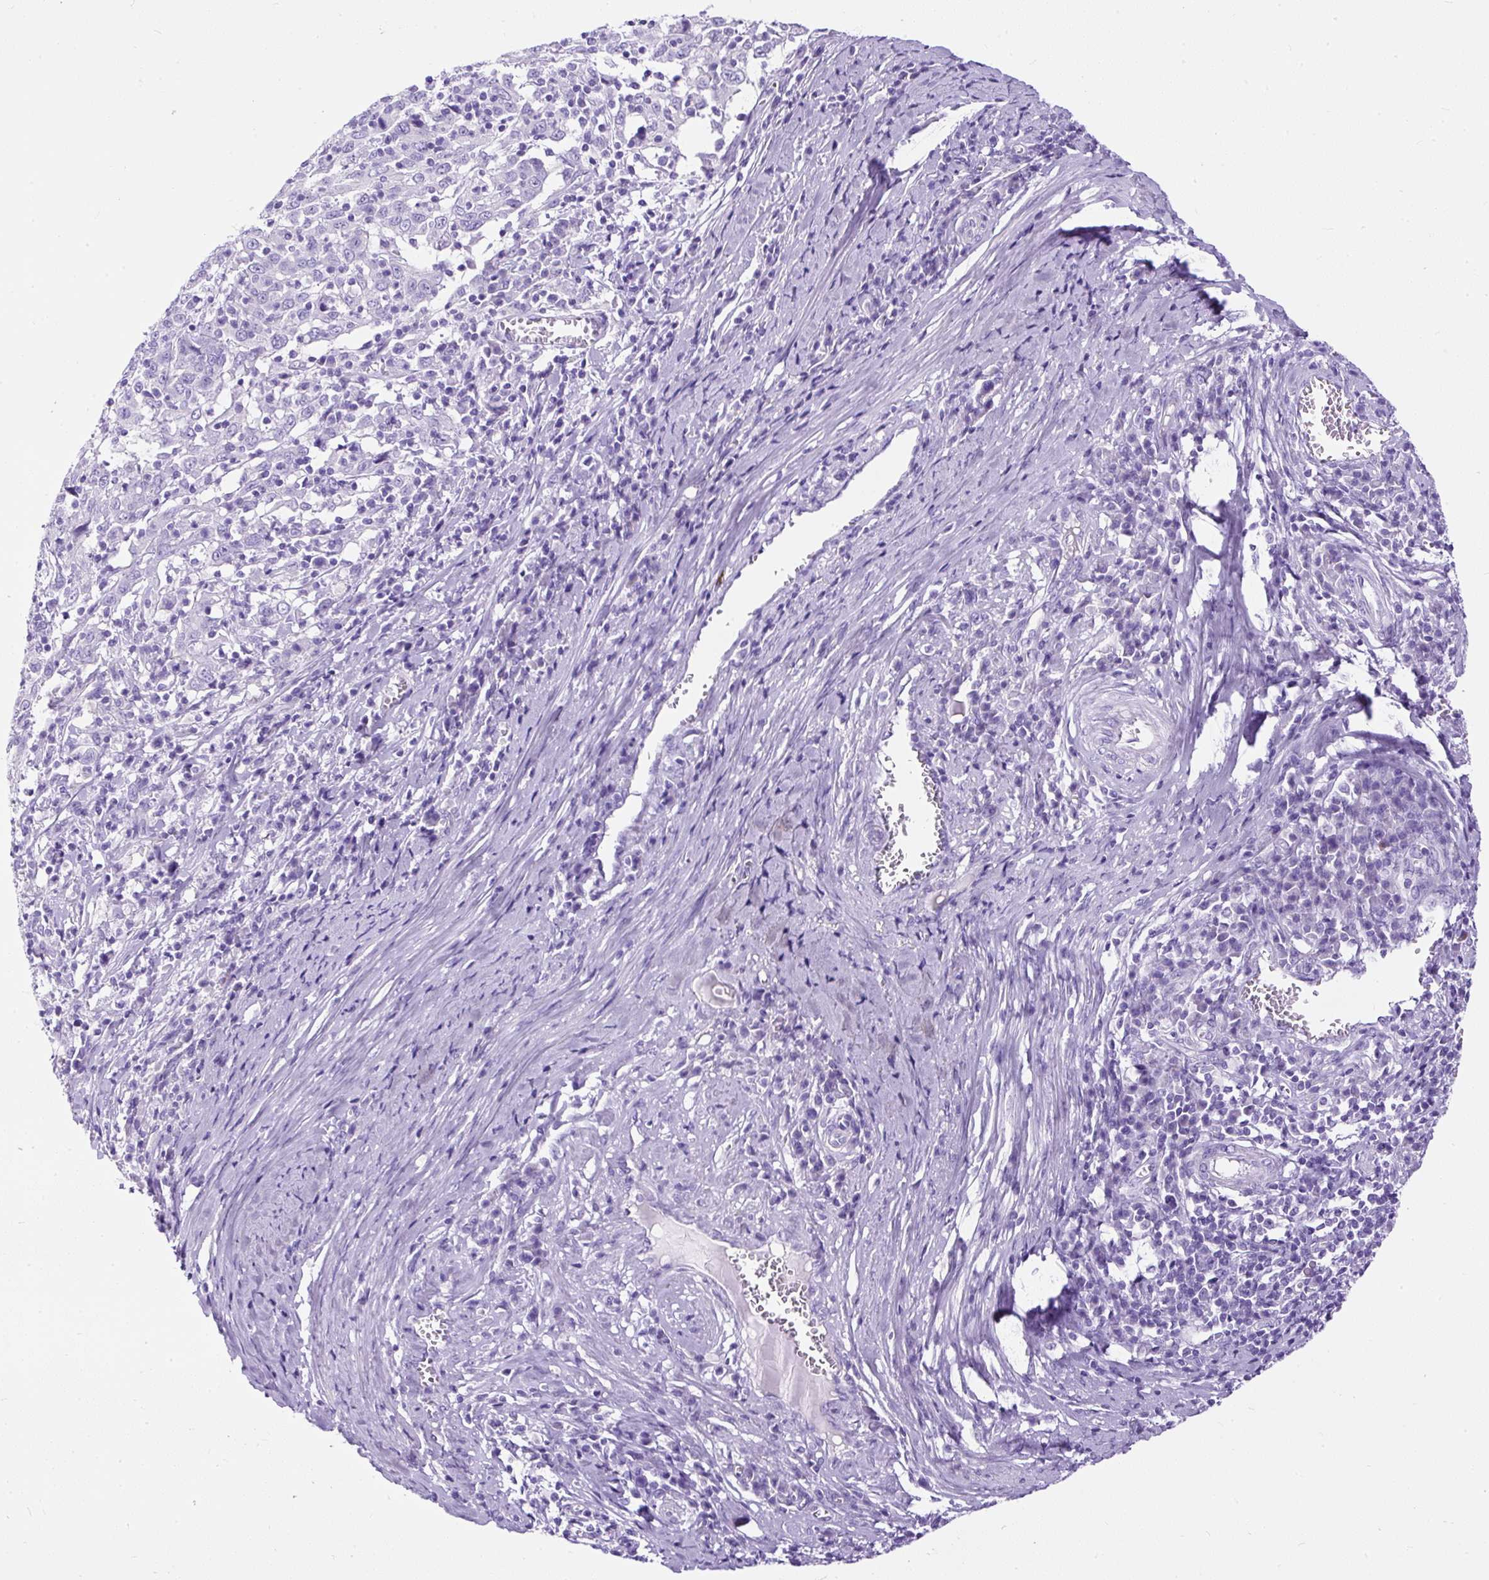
{"staining": {"intensity": "negative", "quantity": "none", "location": "none"}, "tissue": "cervical cancer", "cell_type": "Tumor cells", "image_type": "cancer", "snomed": [{"axis": "morphology", "description": "Squamous cell carcinoma, NOS"}, {"axis": "topography", "description": "Cervix"}], "caption": "IHC of human cervical cancer (squamous cell carcinoma) displays no staining in tumor cells. (DAB immunohistochemistry (IHC), high magnification).", "gene": "STOX2", "patient": {"sex": "female", "age": 46}}